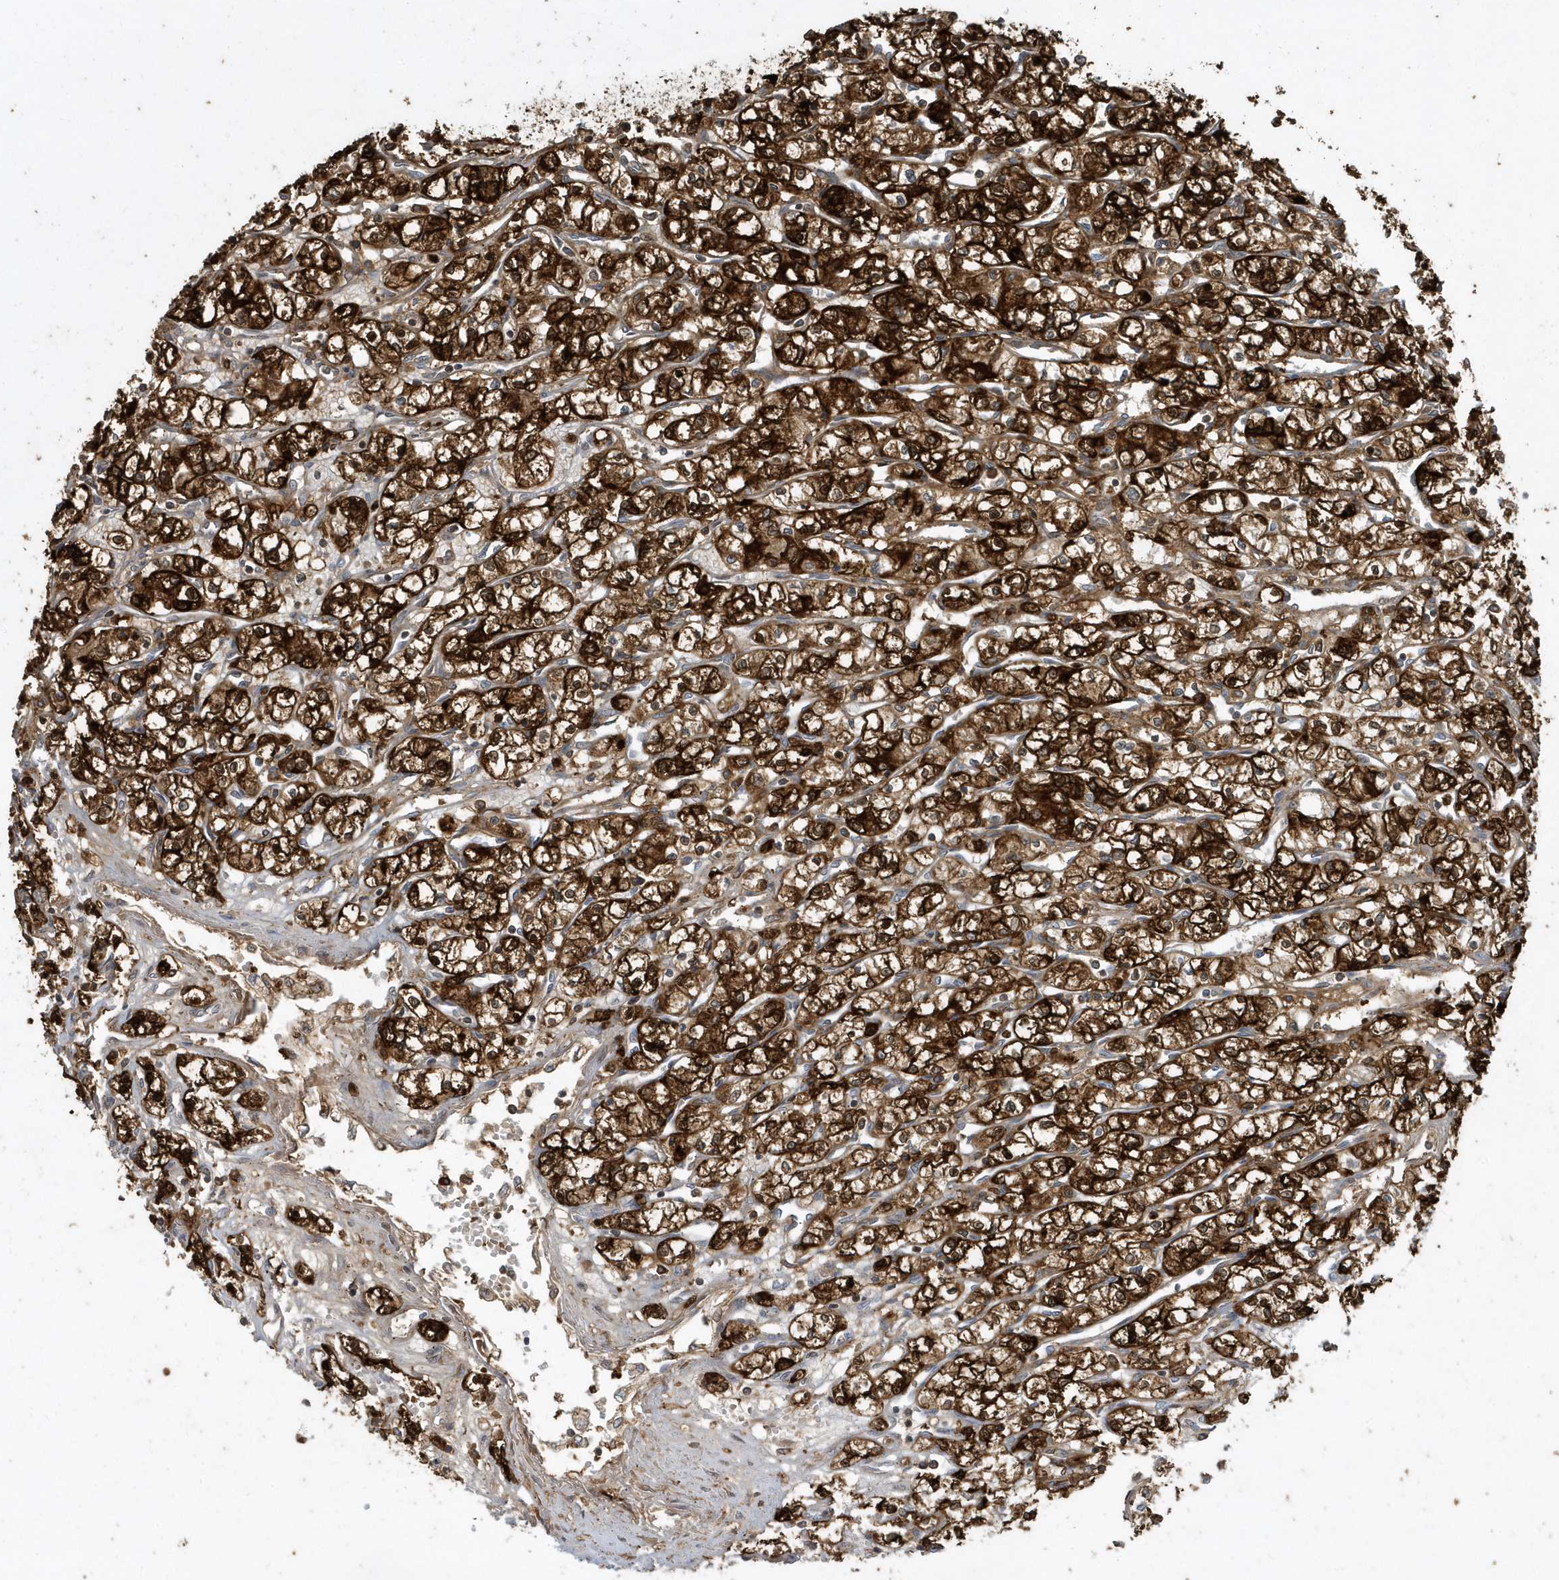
{"staining": {"intensity": "strong", "quantity": ">75%", "location": "cytoplasmic/membranous"}, "tissue": "renal cancer", "cell_type": "Tumor cells", "image_type": "cancer", "snomed": [{"axis": "morphology", "description": "Adenocarcinoma, NOS"}, {"axis": "topography", "description": "Kidney"}], "caption": "High-magnification brightfield microscopy of renal cancer stained with DAB (brown) and counterstained with hematoxylin (blue). tumor cells exhibit strong cytoplasmic/membranous expression is identified in approximately>75% of cells. Ihc stains the protein in brown and the nuclei are stained blue.", "gene": "CLCN6", "patient": {"sex": "male", "age": 59}}